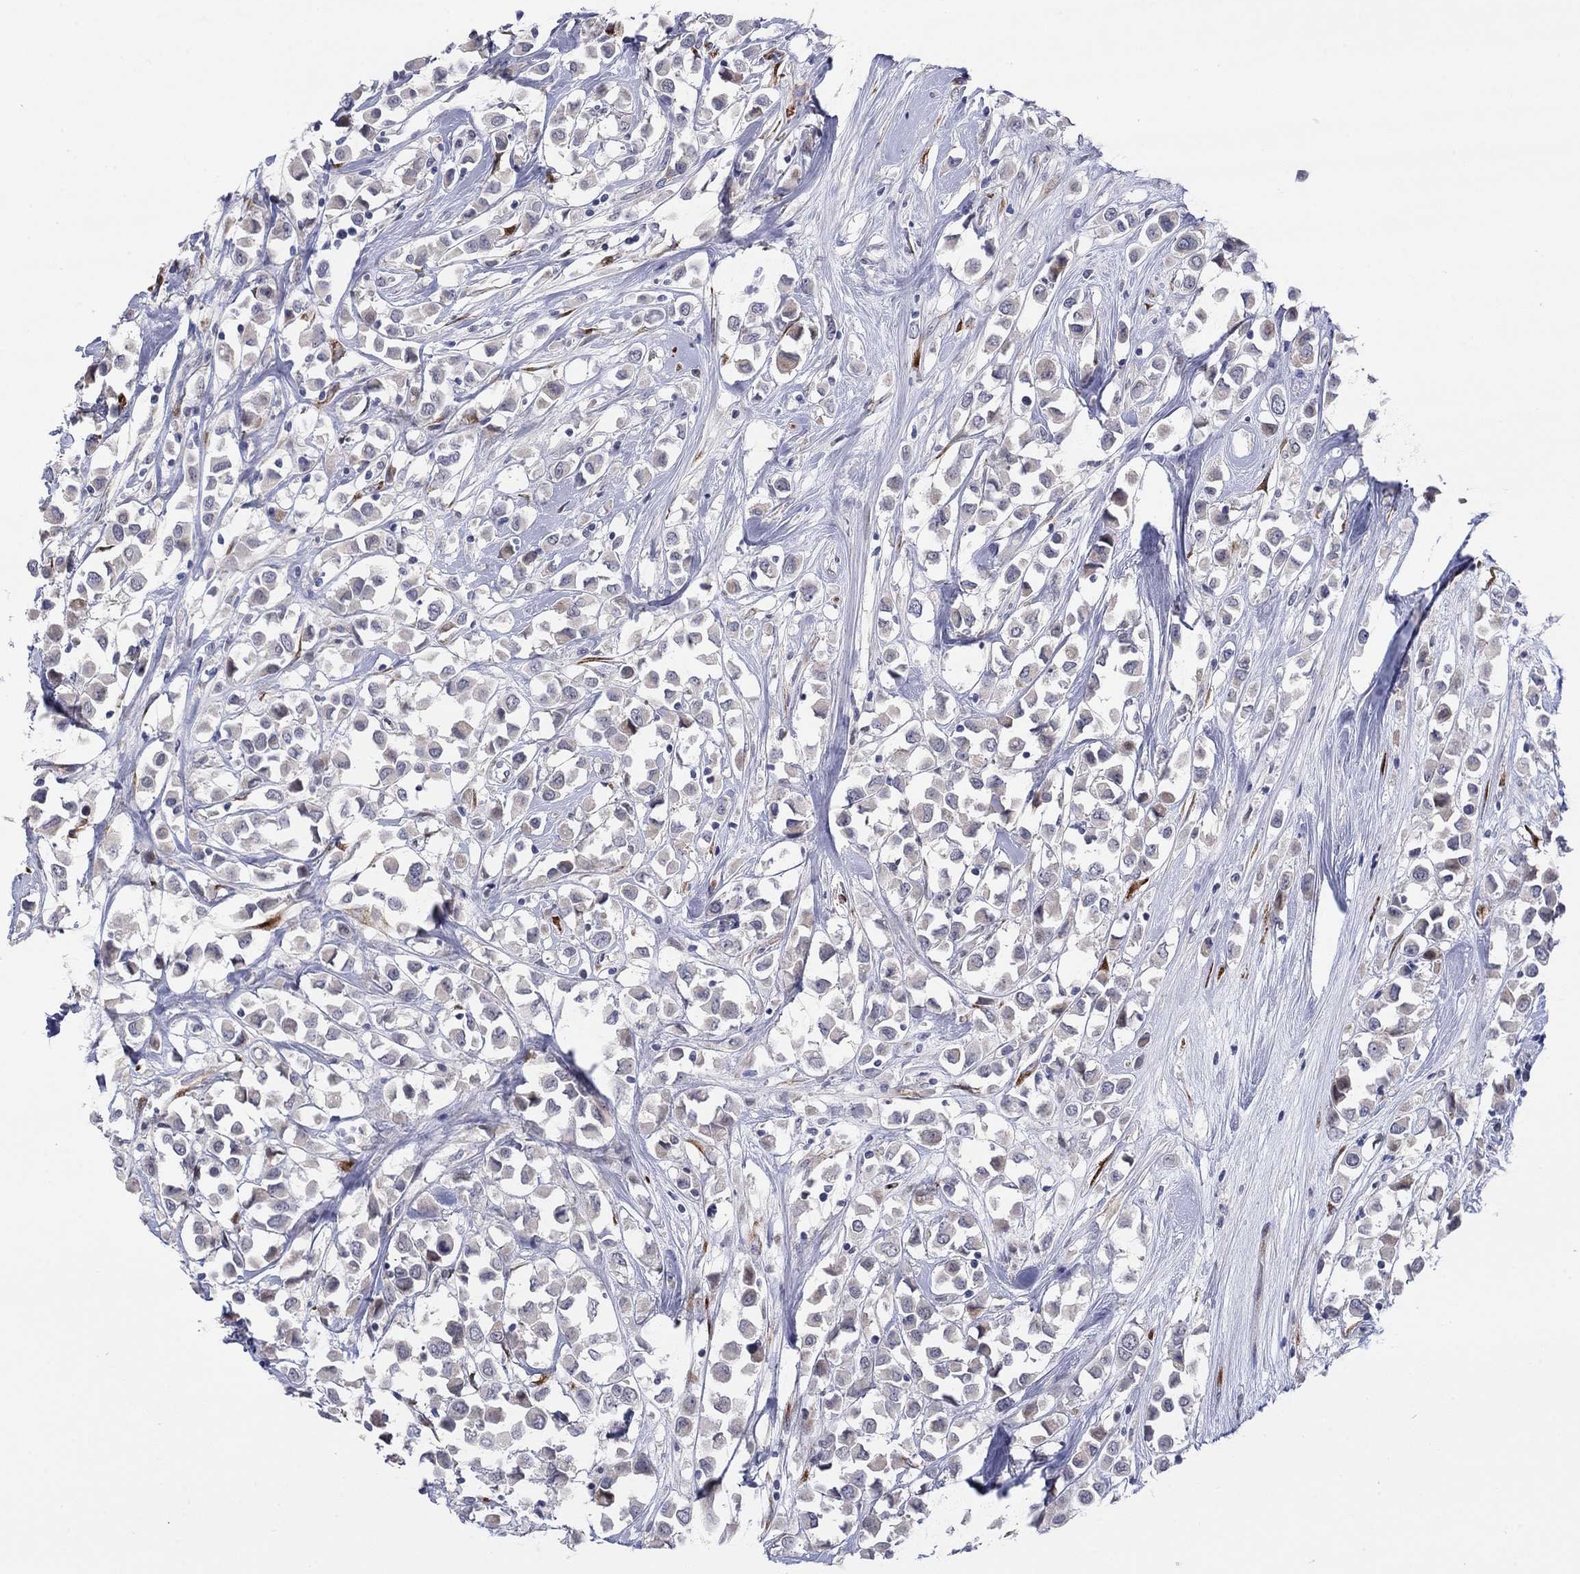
{"staining": {"intensity": "negative", "quantity": "none", "location": "none"}, "tissue": "breast cancer", "cell_type": "Tumor cells", "image_type": "cancer", "snomed": [{"axis": "morphology", "description": "Duct carcinoma"}, {"axis": "topography", "description": "Breast"}], "caption": "Human breast cancer stained for a protein using immunohistochemistry (IHC) shows no positivity in tumor cells.", "gene": "TTC21B", "patient": {"sex": "female", "age": 61}}